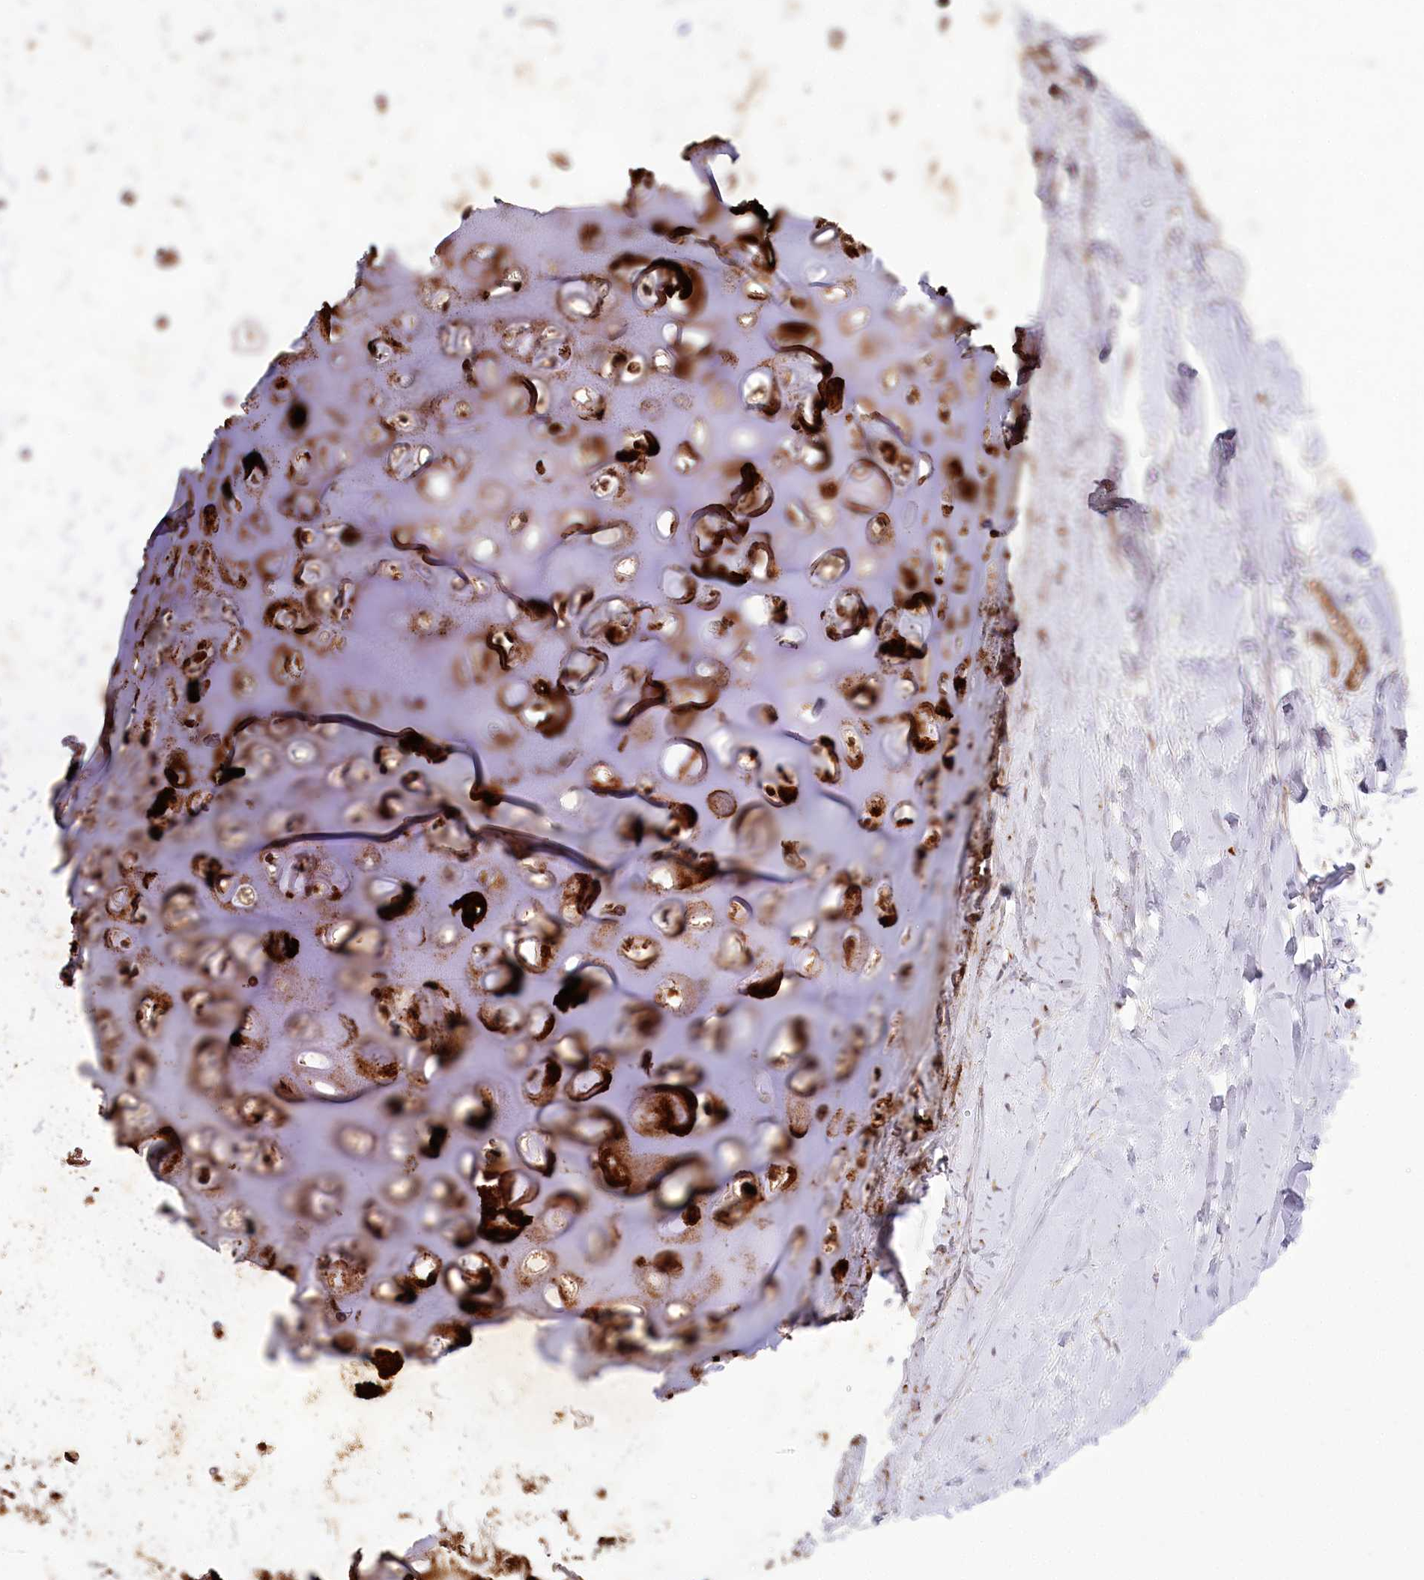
{"staining": {"intensity": "moderate", "quantity": "25%-75%", "location": "cytoplasmic/membranous"}, "tissue": "adipose tissue", "cell_type": "Adipocytes", "image_type": "normal", "snomed": [{"axis": "morphology", "description": "Normal tissue, NOS"}, {"axis": "topography", "description": "Lymph node"}, {"axis": "topography", "description": "Bronchus"}], "caption": "Adipocytes demonstrate moderate cytoplasmic/membranous expression in approximately 25%-75% of cells in benign adipose tissue.", "gene": "CARD19", "patient": {"sex": "male", "age": 63}}